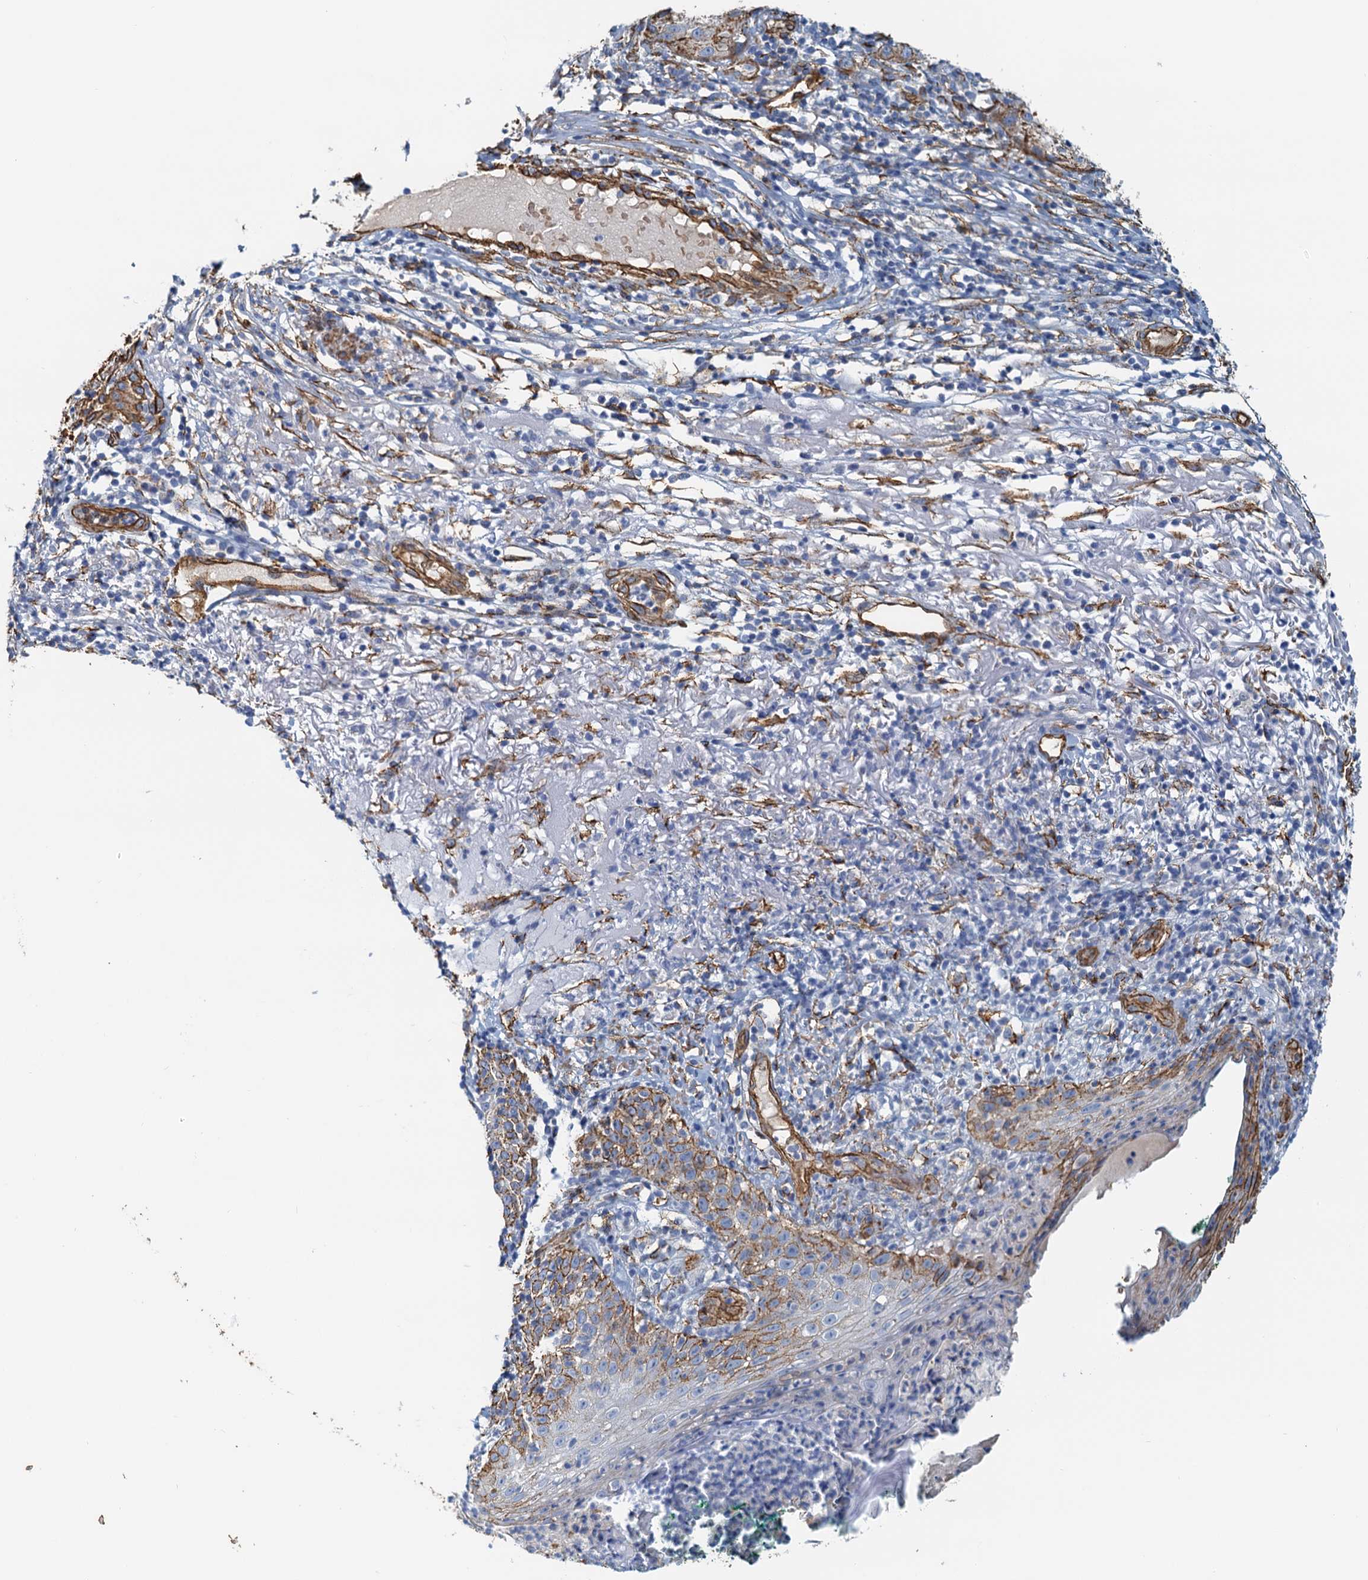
{"staining": {"intensity": "moderate", "quantity": ">75%", "location": "cytoplasmic/membranous"}, "tissue": "melanoma", "cell_type": "Tumor cells", "image_type": "cancer", "snomed": [{"axis": "morphology", "description": "Necrosis, NOS"}, {"axis": "morphology", "description": "Malignant melanoma, NOS"}, {"axis": "topography", "description": "Skin"}], "caption": "Tumor cells show moderate cytoplasmic/membranous staining in about >75% of cells in melanoma.", "gene": "DGKG", "patient": {"sex": "female", "age": 87}}